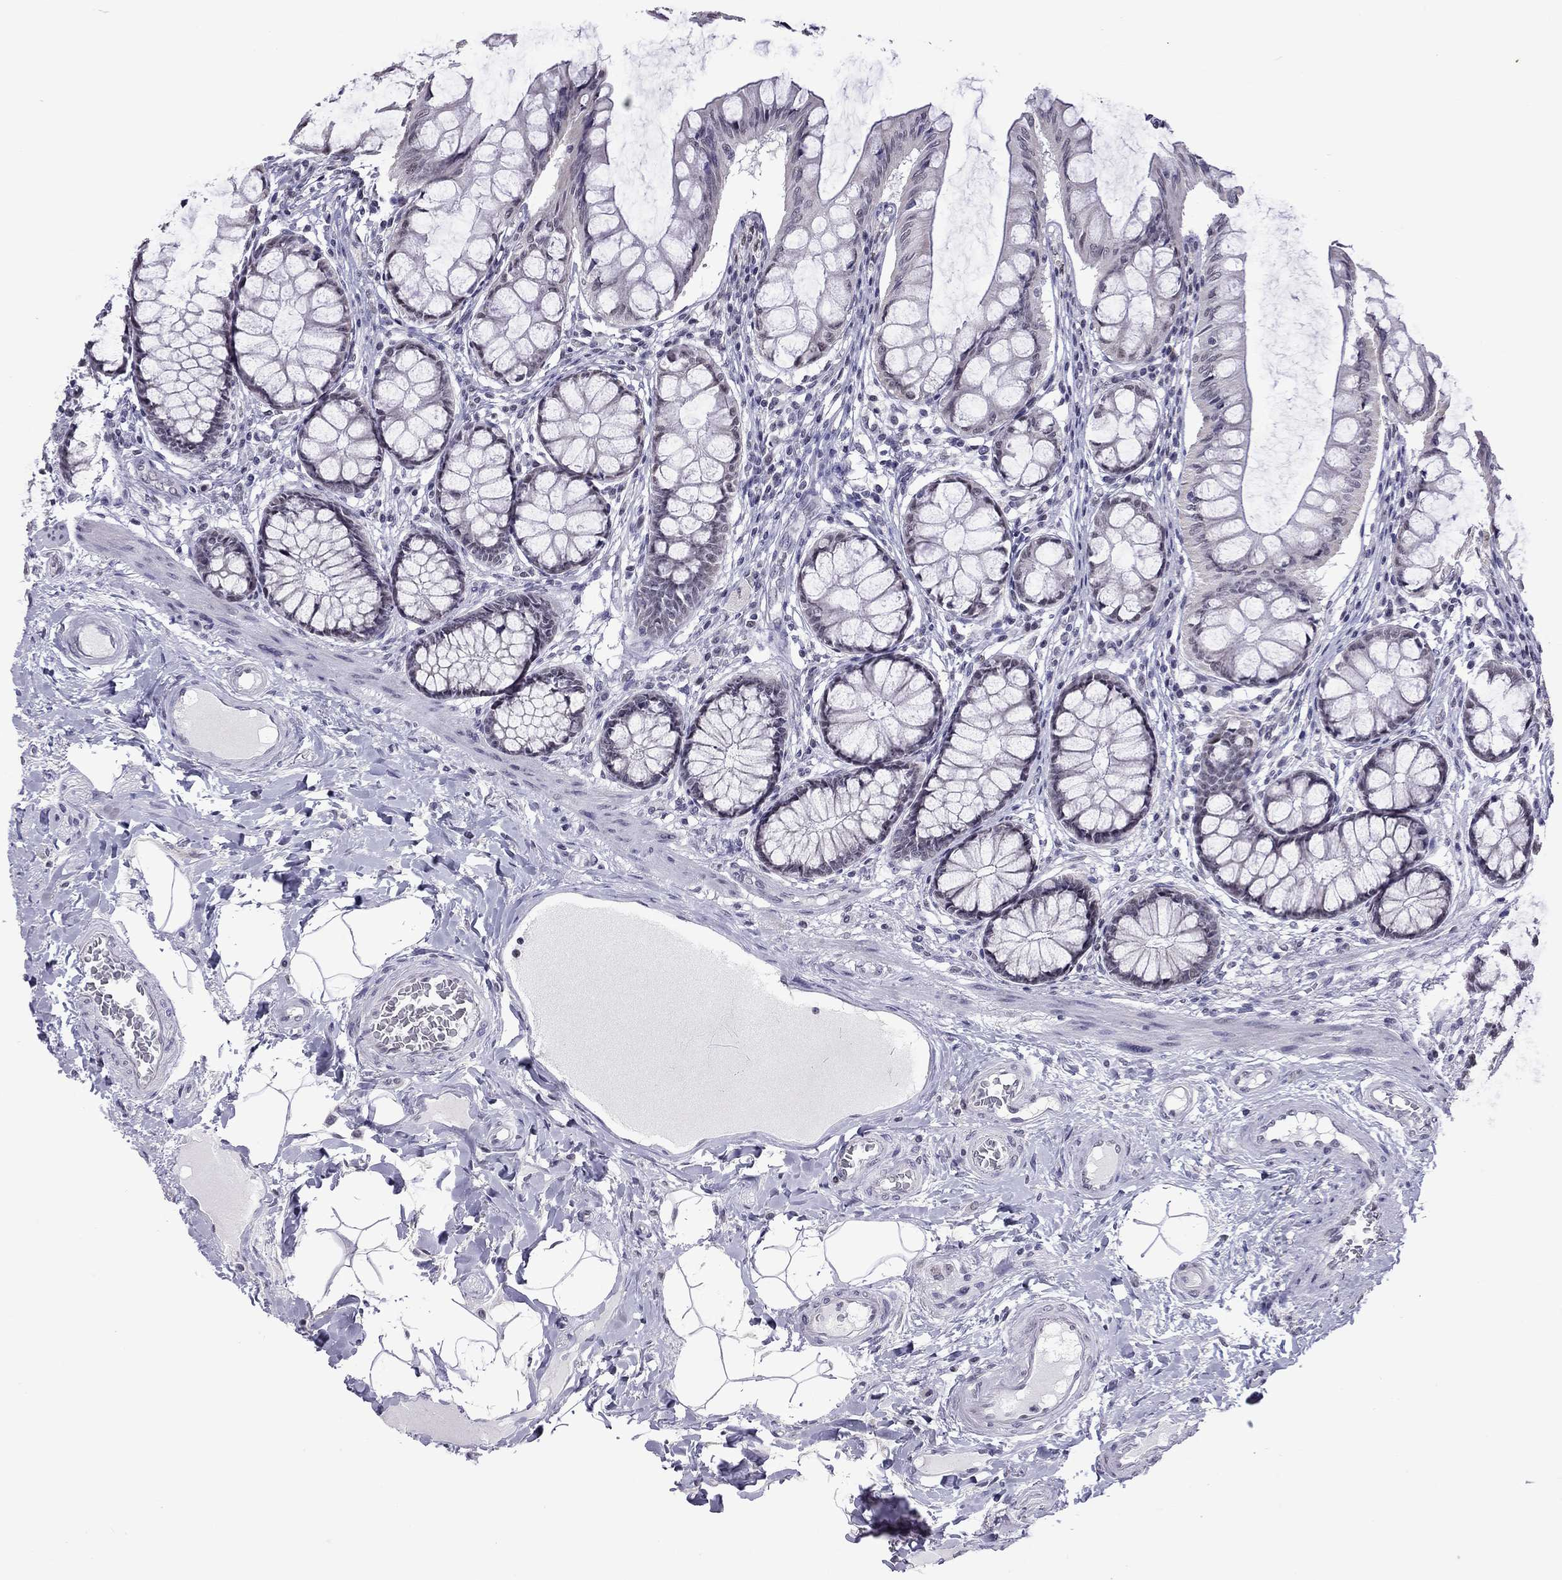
{"staining": {"intensity": "negative", "quantity": "none", "location": "none"}, "tissue": "colon", "cell_type": "Endothelial cells", "image_type": "normal", "snomed": [{"axis": "morphology", "description": "Normal tissue, NOS"}, {"axis": "topography", "description": "Colon"}], "caption": "Immunohistochemical staining of unremarkable human colon displays no significant expression in endothelial cells. (Brightfield microscopy of DAB (3,3'-diaminobenzidine) IHC at high magnification).", "gene": "PPP1R3A", "patient": {"sex": "female", "age": 65}}